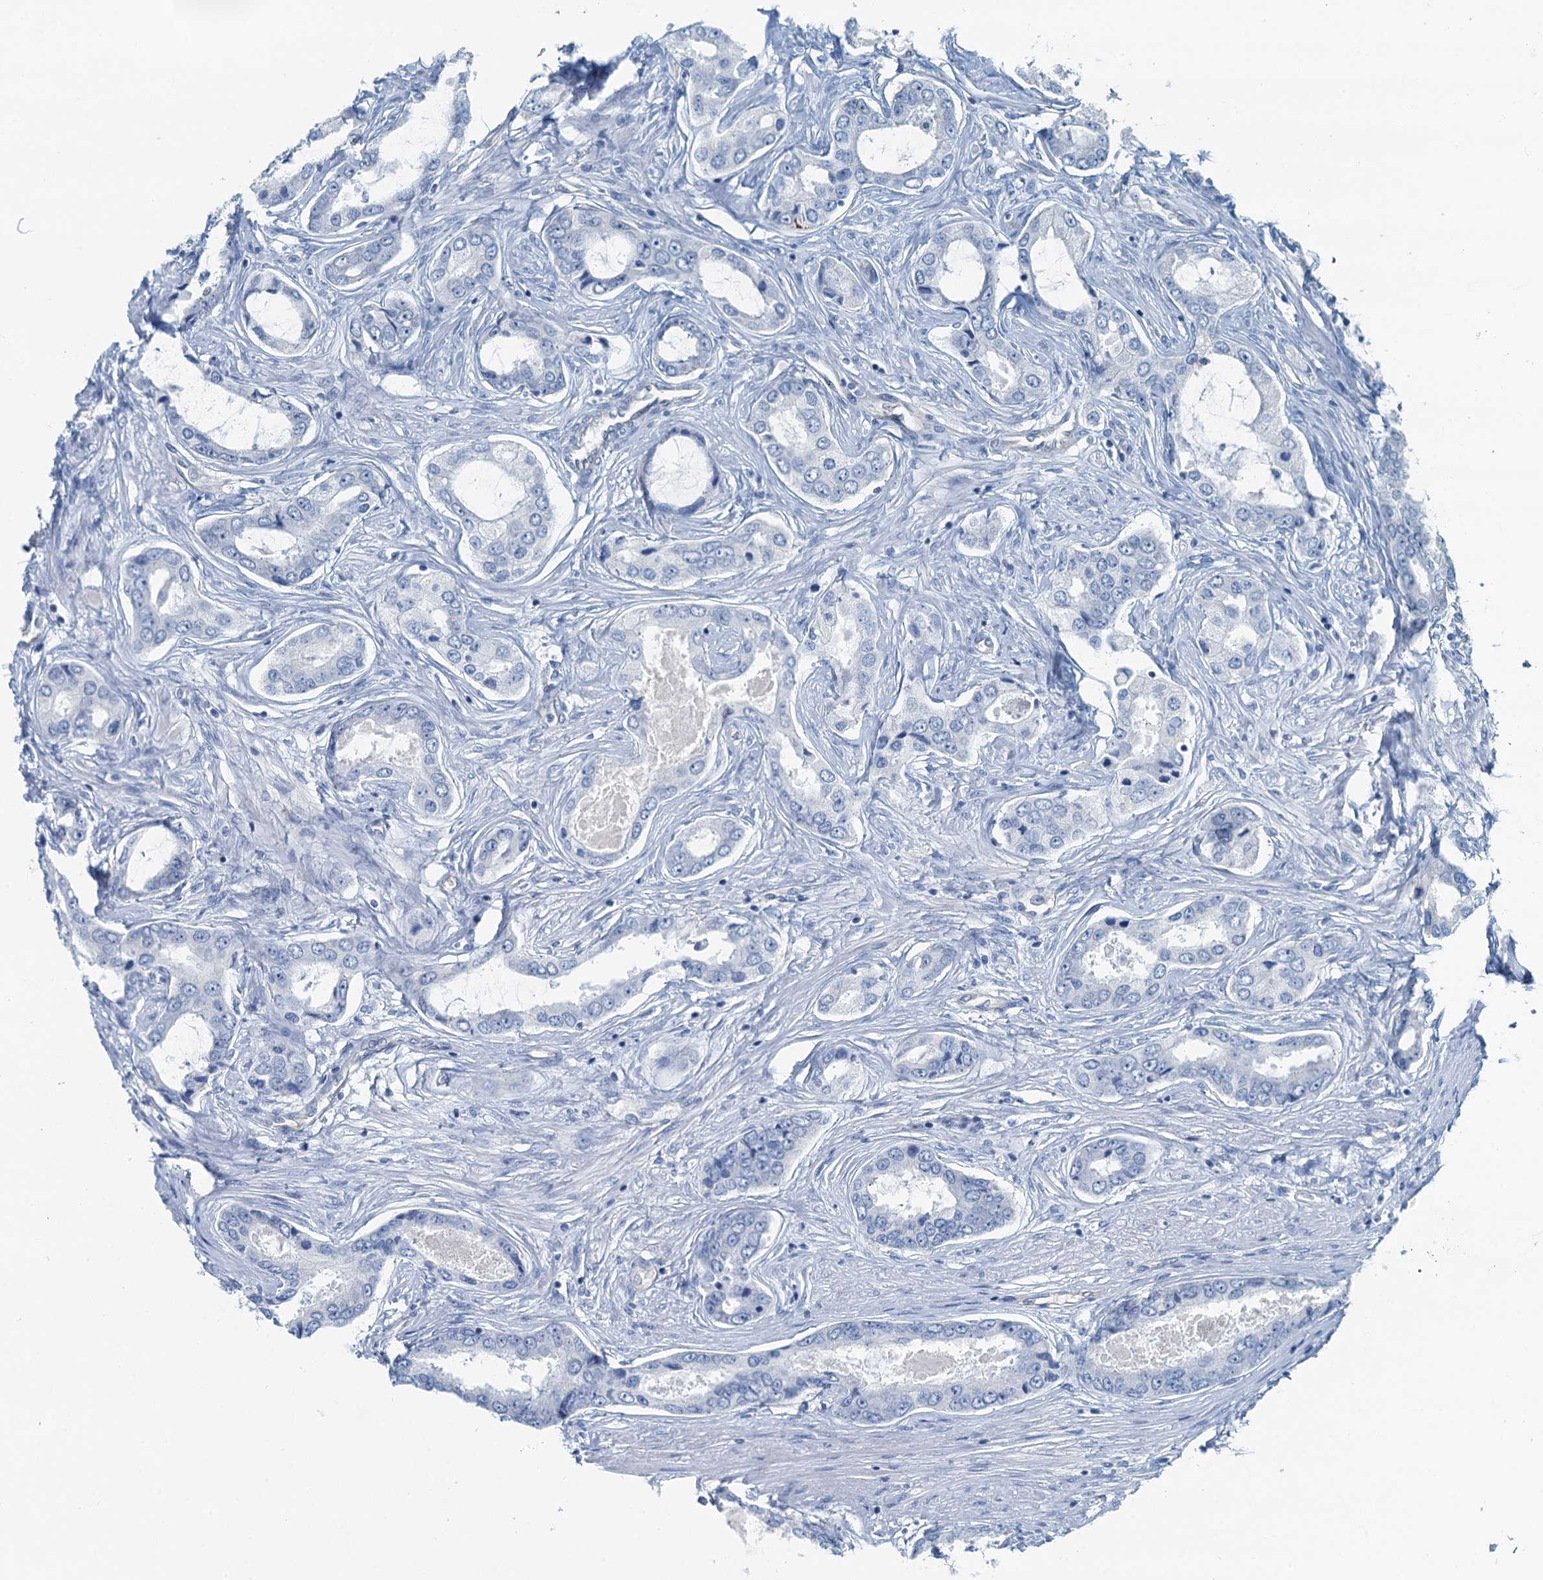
{"staining": {"intensity": "negative", "quantity": "none", "location": "none"}, "tissue": "prostate cancer", "cell_type": "Tumor cells", "image_type": "cancer", "snomed": [{"axis": "morphology", "description": "Adenocarcinoma, Low grade"}, {"axis": "topography", "description": "Prostate"}], "caption": "Immunohistochemical staining of human prostate cancer displays no significant expression in tumor cells.", "gene": "GFOD2", "patient": {"sex": "male", "age": 68}}